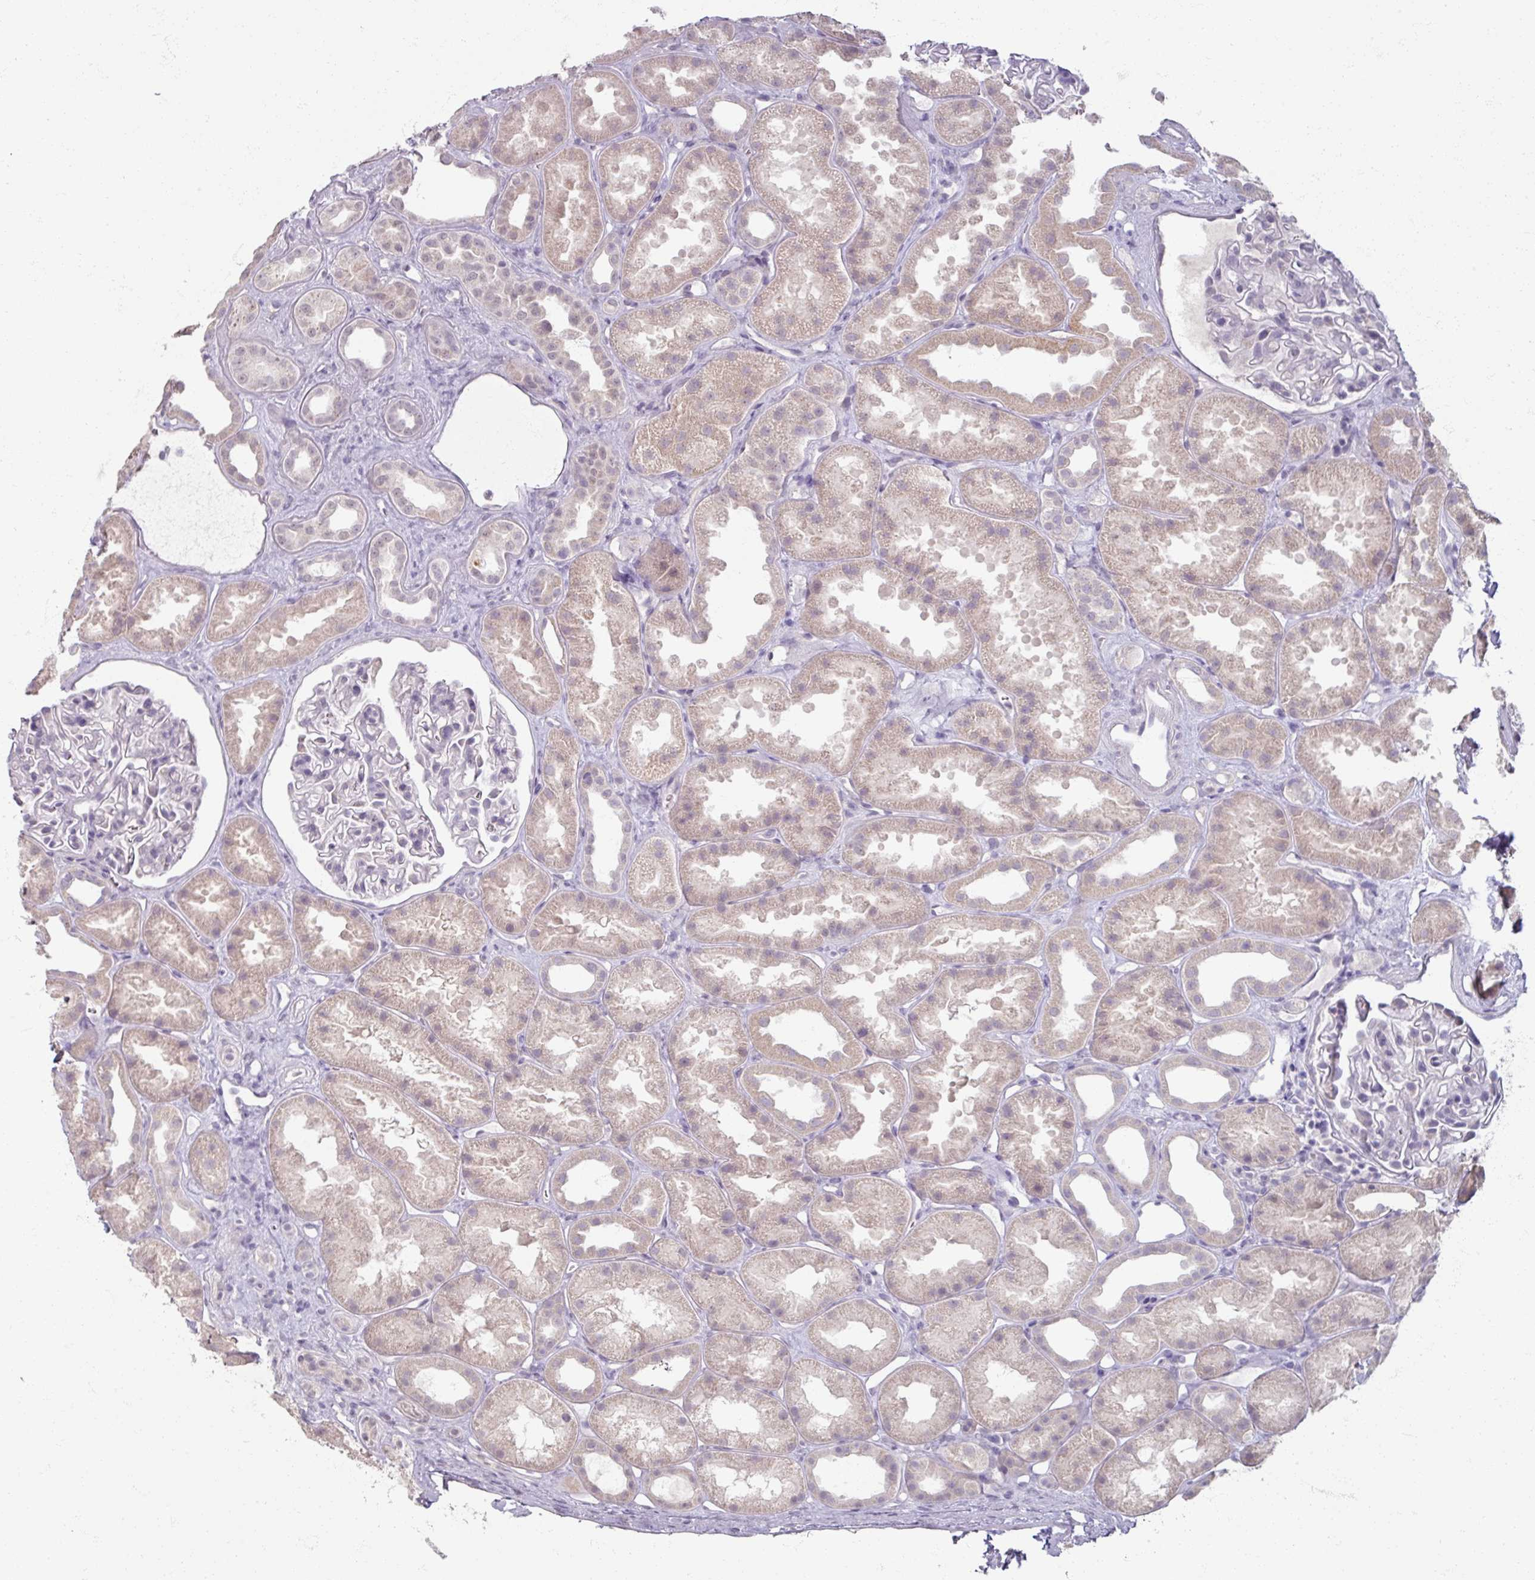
{"staining": {"intensity": "negative", "quantity": "none", "location": "none"}, "tissue": "kidney", "cell_type": "Cells in glomeruli", "image_type": "normal", "snomed": [{"axis": "morphology", "description": "Normal tissue, NOS"}, {"axis": "topography", "description": "Kidney"}], "caption": "Cells in glomeruli show no significant protein positivity in unremarkable kidney. (DAB (3,3'-diaminobenzidine) immunohistochemistry (IHC) with hematoxylin counter stain).", "gene": "SOX11", "patient": {"sex": "male", "age": 61}}